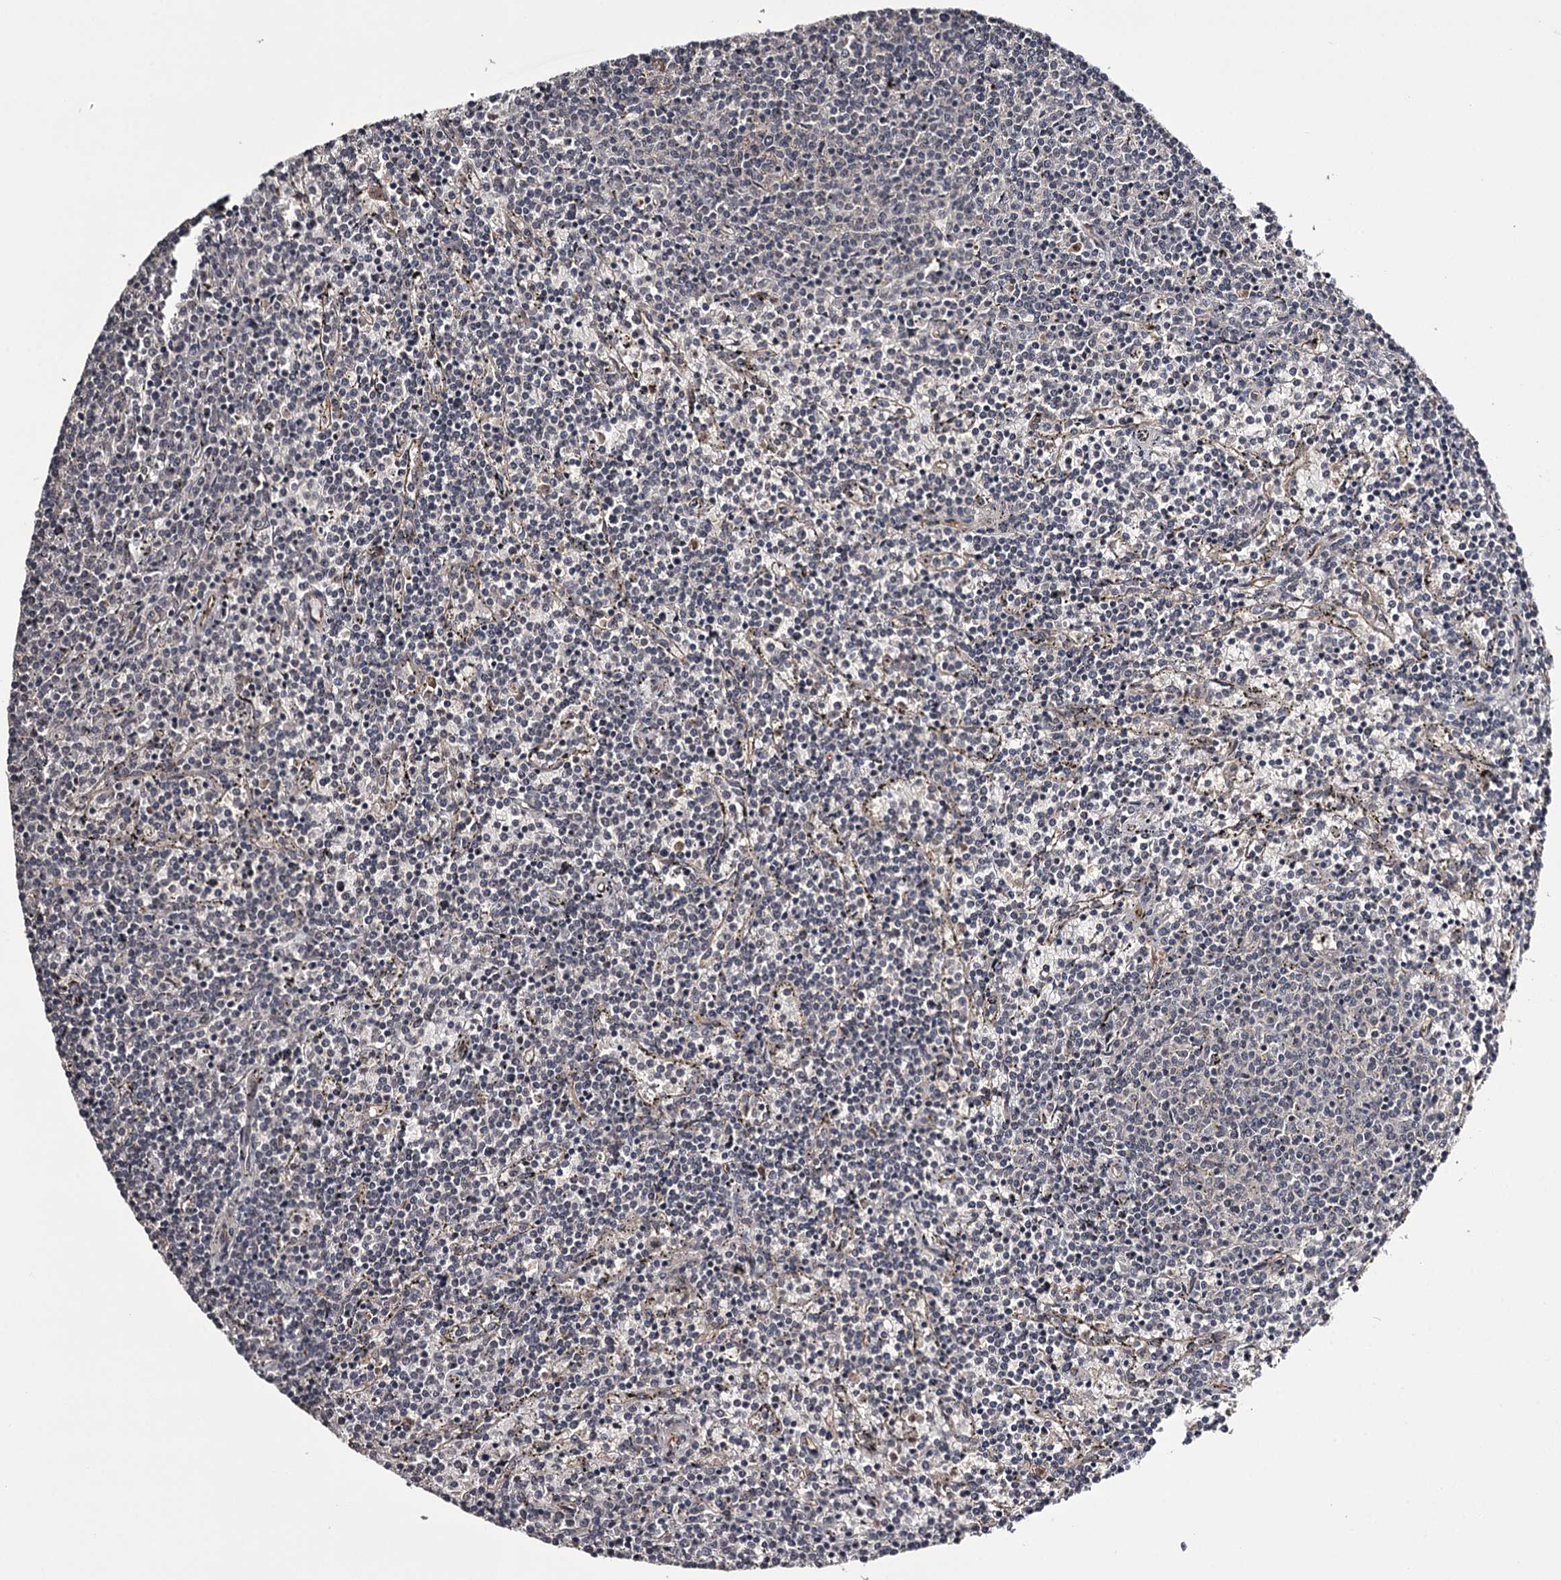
{"staining": {"intensity": "negative", "quantity": "none", "location": "none"}, "tissue": "lymphoma", "cell_type": "Tumor cells", "image_type": "cancer", "snomed": [{"axis": "morphology", "description": "Malignant lymphoma, non-Hodgkin's type, Low grade"}, {"axis": "topography", "description": "Spleen"}], "caption": "Immunohistochemistry of human lymphoma displays no expression in tumor cells.", "gene": "CWF19L2", "patient": {"sex": "female", "age": 50}}